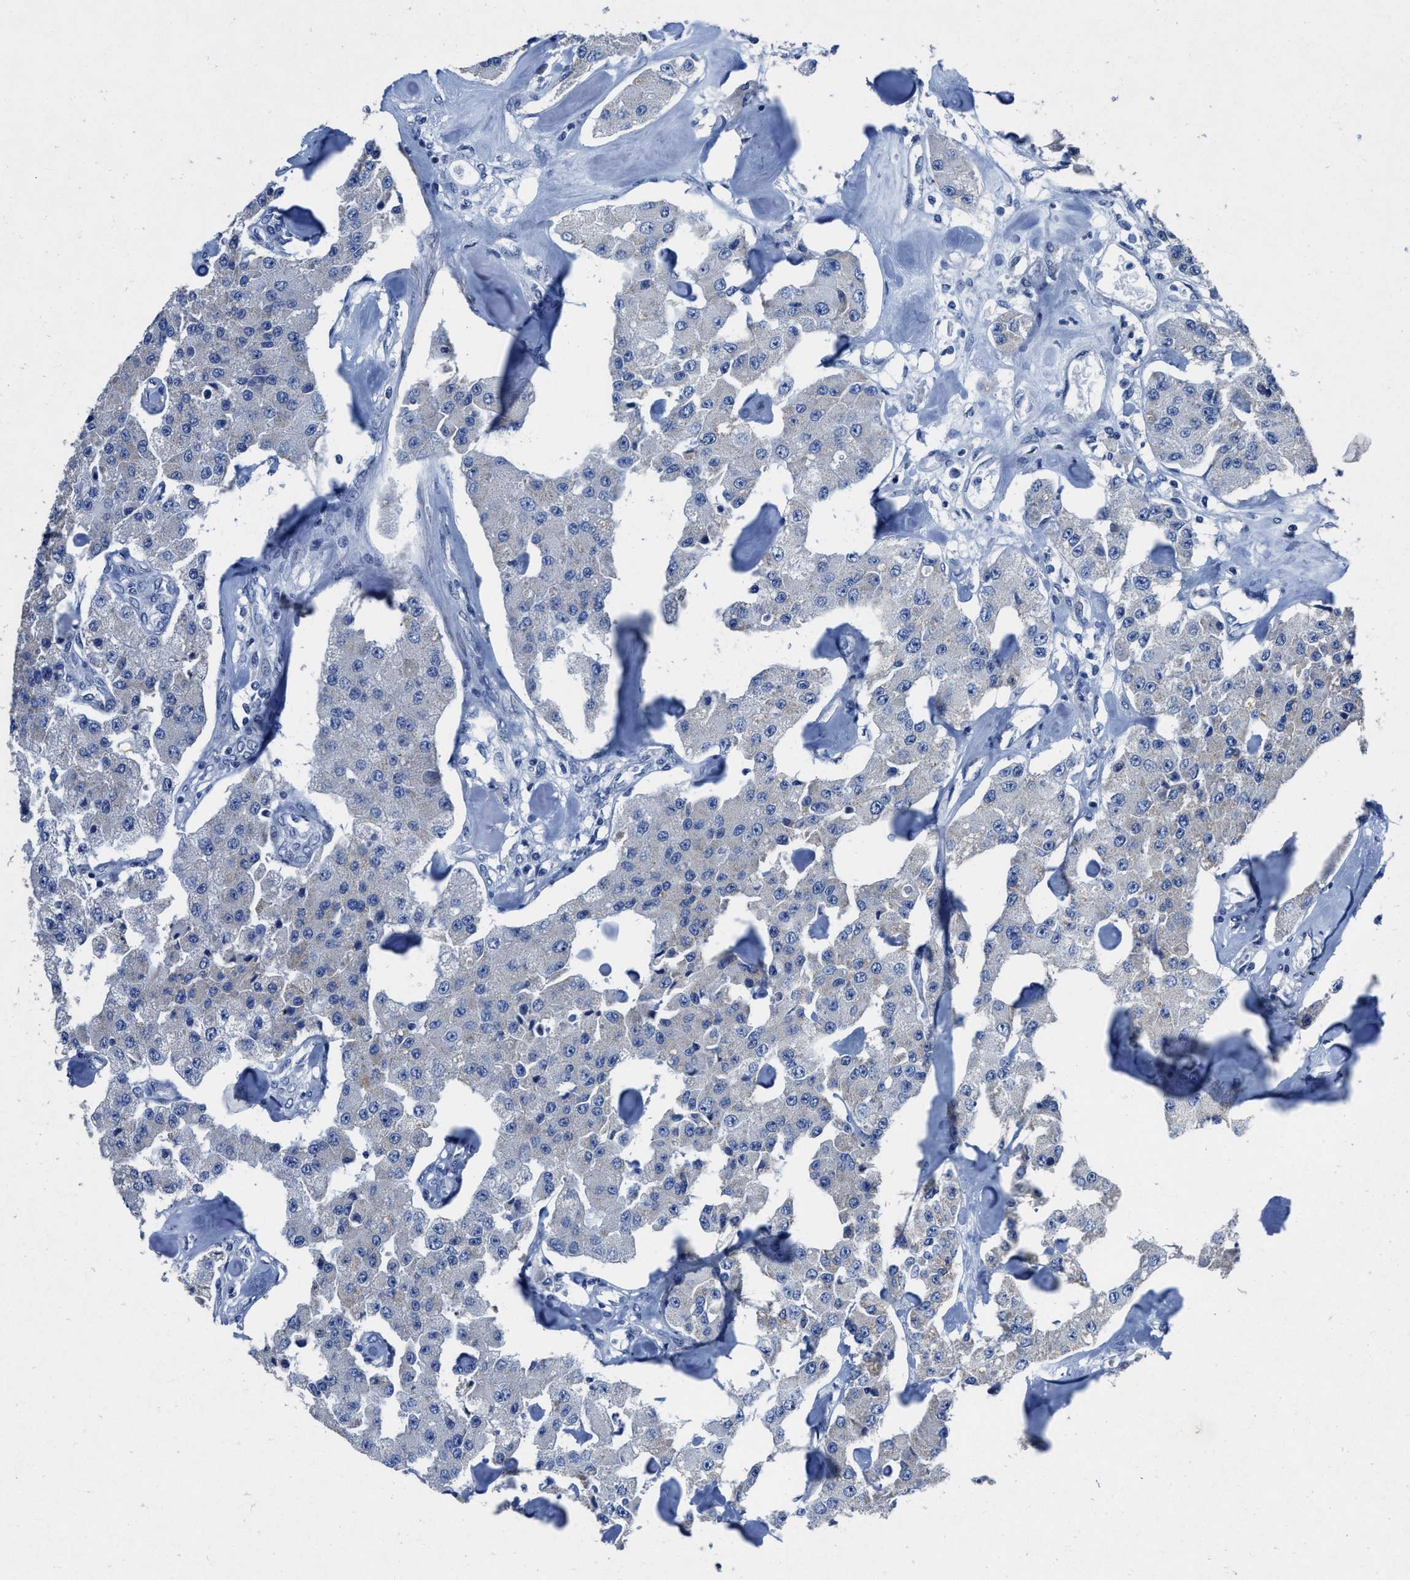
{"staining": {"intensity": "negative", "quantity": "none", "location": "none"}, "tissue": "carcinoid", "cell_type": "Tumor cells", "image_type": "cancer", "snomed": [{"axis": "morphology", "description": "Carcinoid, malignant, NOS"}, {"axis": "topography", "description": "Pancreas"}], "caption": "High magnification brightfield microscopy of carcinoid stained with DAB (3,3'-diaminobenzidine) (brown) and counterstained with hematoxylin (blue): tumor cells show no significant staining. (DAB immunohistochemistry, high magnification).", "gene": "ID3", "patient": {"sex": "male", "age": 41}}